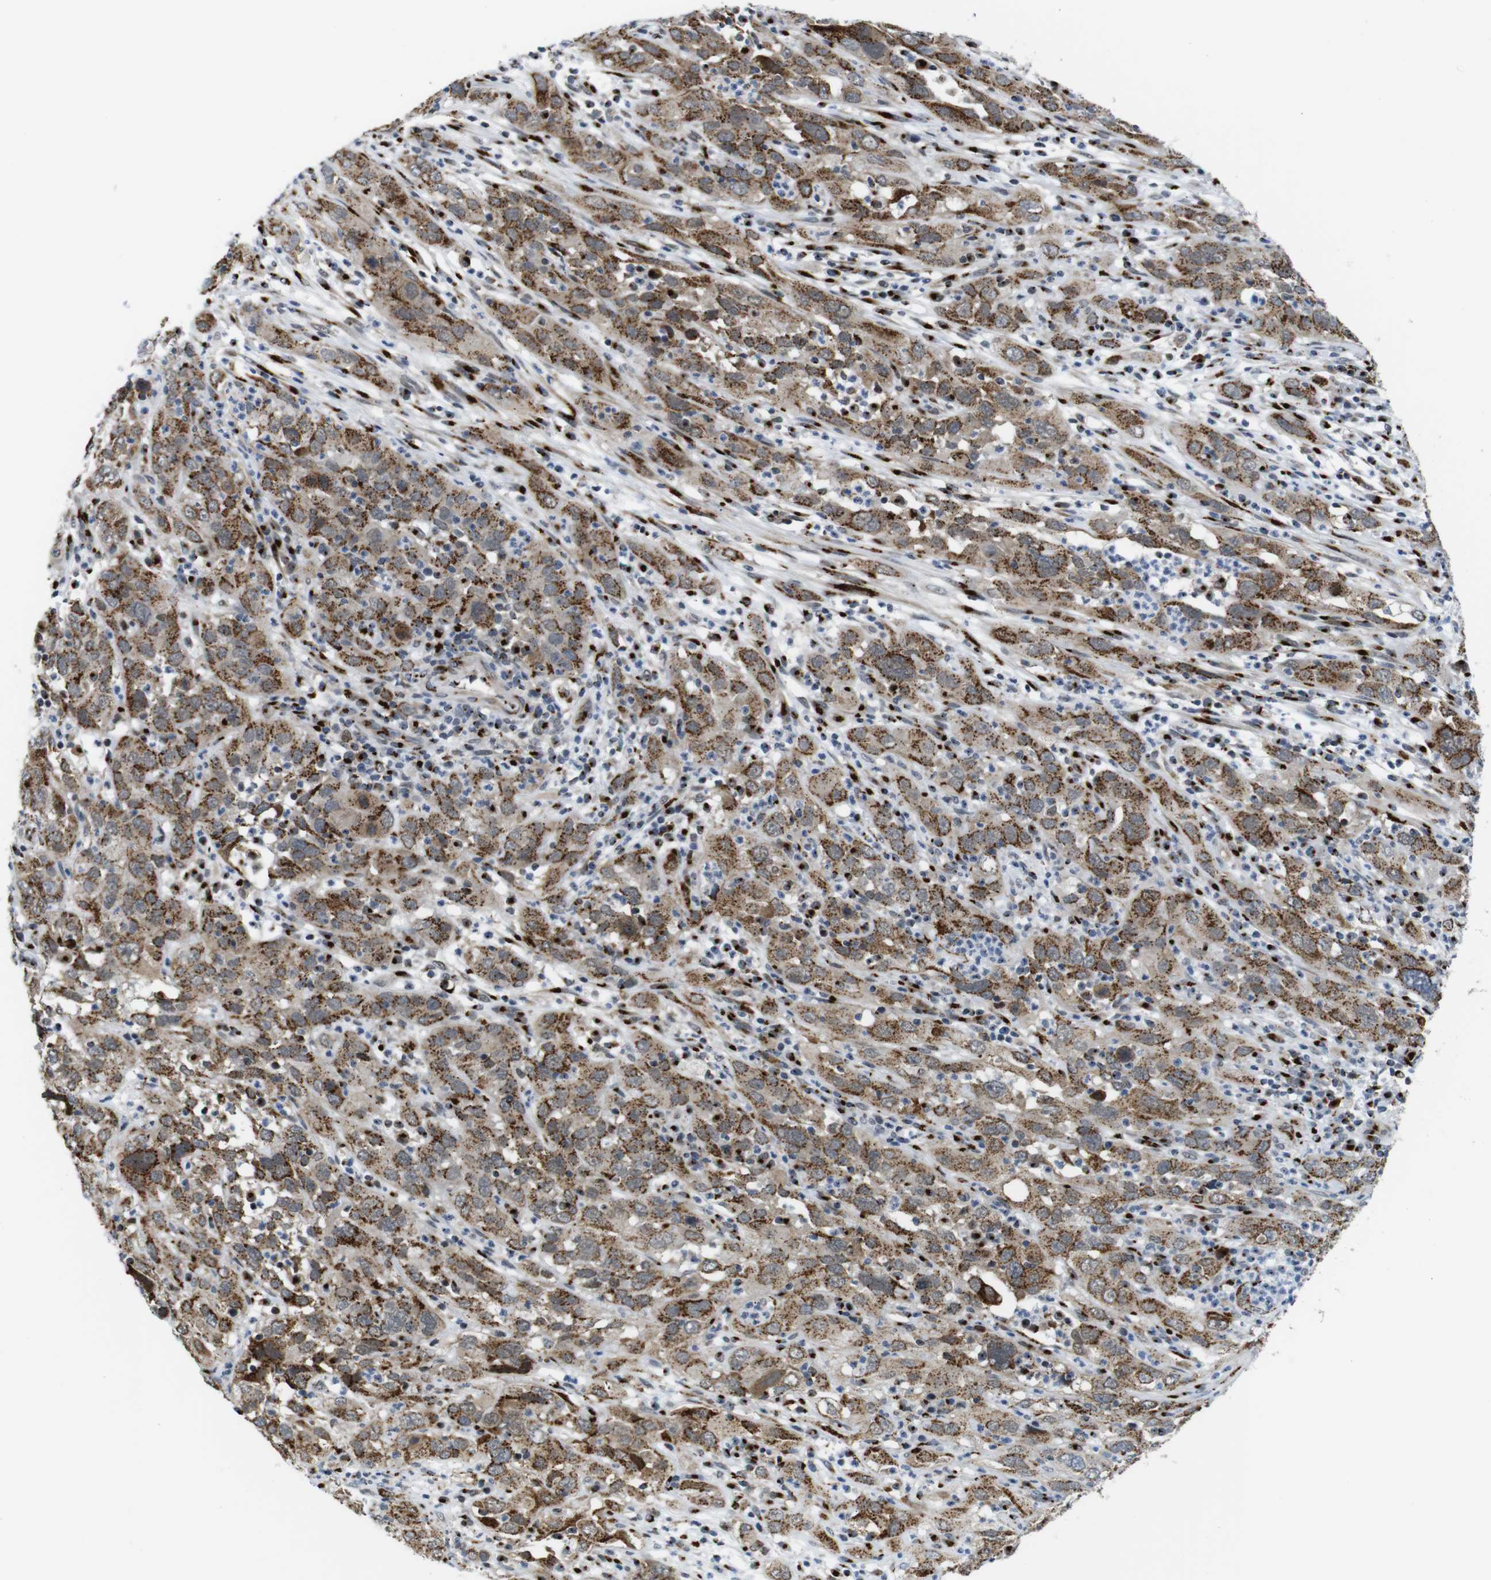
{"staining": {"intensity": "moderate", "quantity": ">75%", "location": "cytoplasmic/membranous"}, "tissue": "cervical cancer", "cell_type": "Tumor cells", "image_type": "cancer", "snomed": [{"axis": "morphology", "description": "Squamous cell carcinoma, NOS"}, {"axis": "topography", "description": "Cervix"}], "caption": "Cervical squamous cell carcinoma tissue demonstrates moderate cytoplasmic/membranous staining in about >75% of tumor cells", "gene": "TGOLN2", "patient": {"sex": "female", "age": 32}}